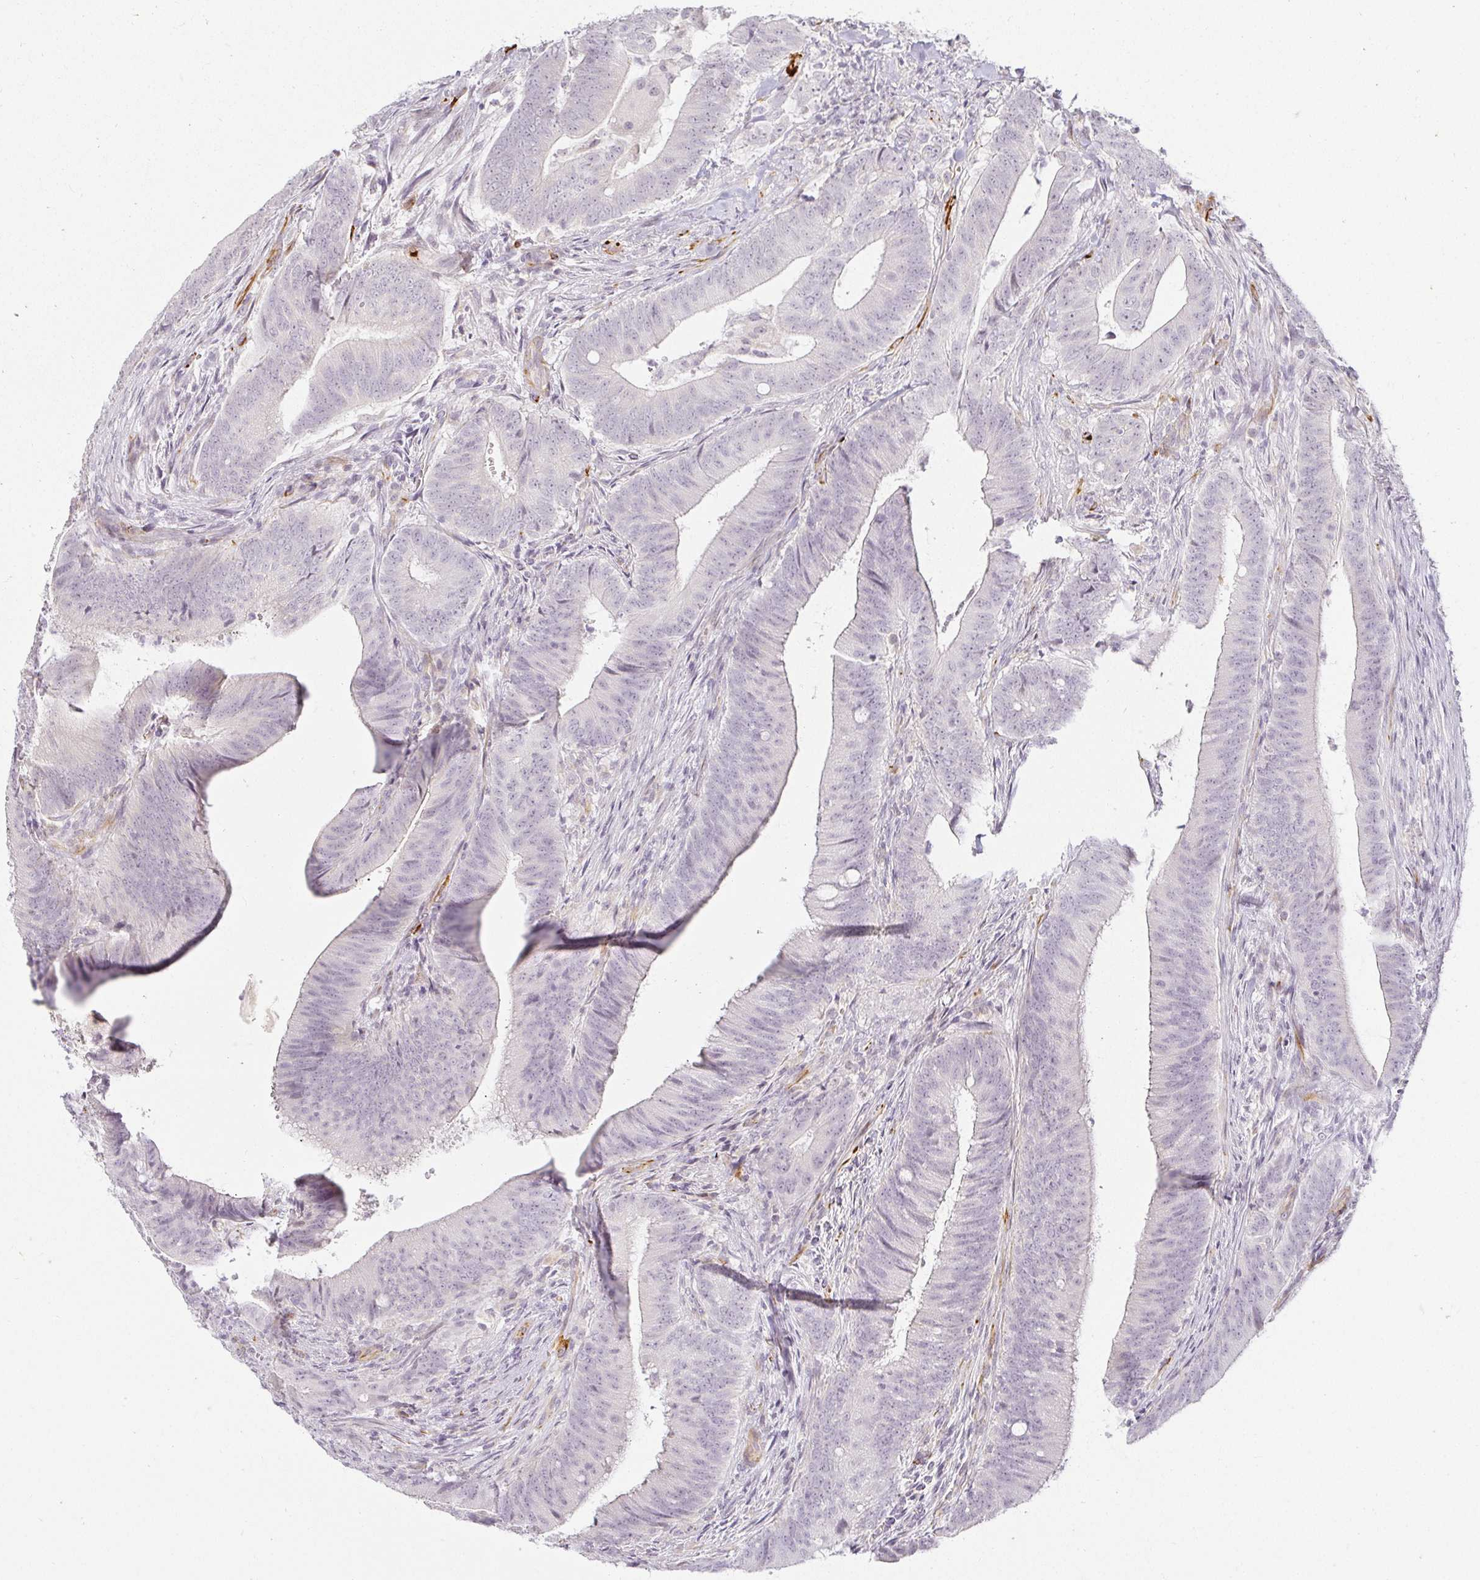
{"staining": {"intensity": "negative", "quantity": "none", "location": "none"}, "tissue": "colorectal cancer", "cell_type": "Tumor cells", "image_type": "cancer", "snomed": [{"axis": "morphology", "description": "Adenocarcinoma, NOS"}, {"axis": "topography", "description": "Colon"}], "caption": "Immunohistochemistry (IHC) micrograph of neoplastic tissue: human colorectal adenocarcinoma stained with DAB (3,3'-diaminobenzidine) shows no significant protein staining in tumor cells.", "gene": "ACAN", "patient": {"sex": "female", "age": 43}}